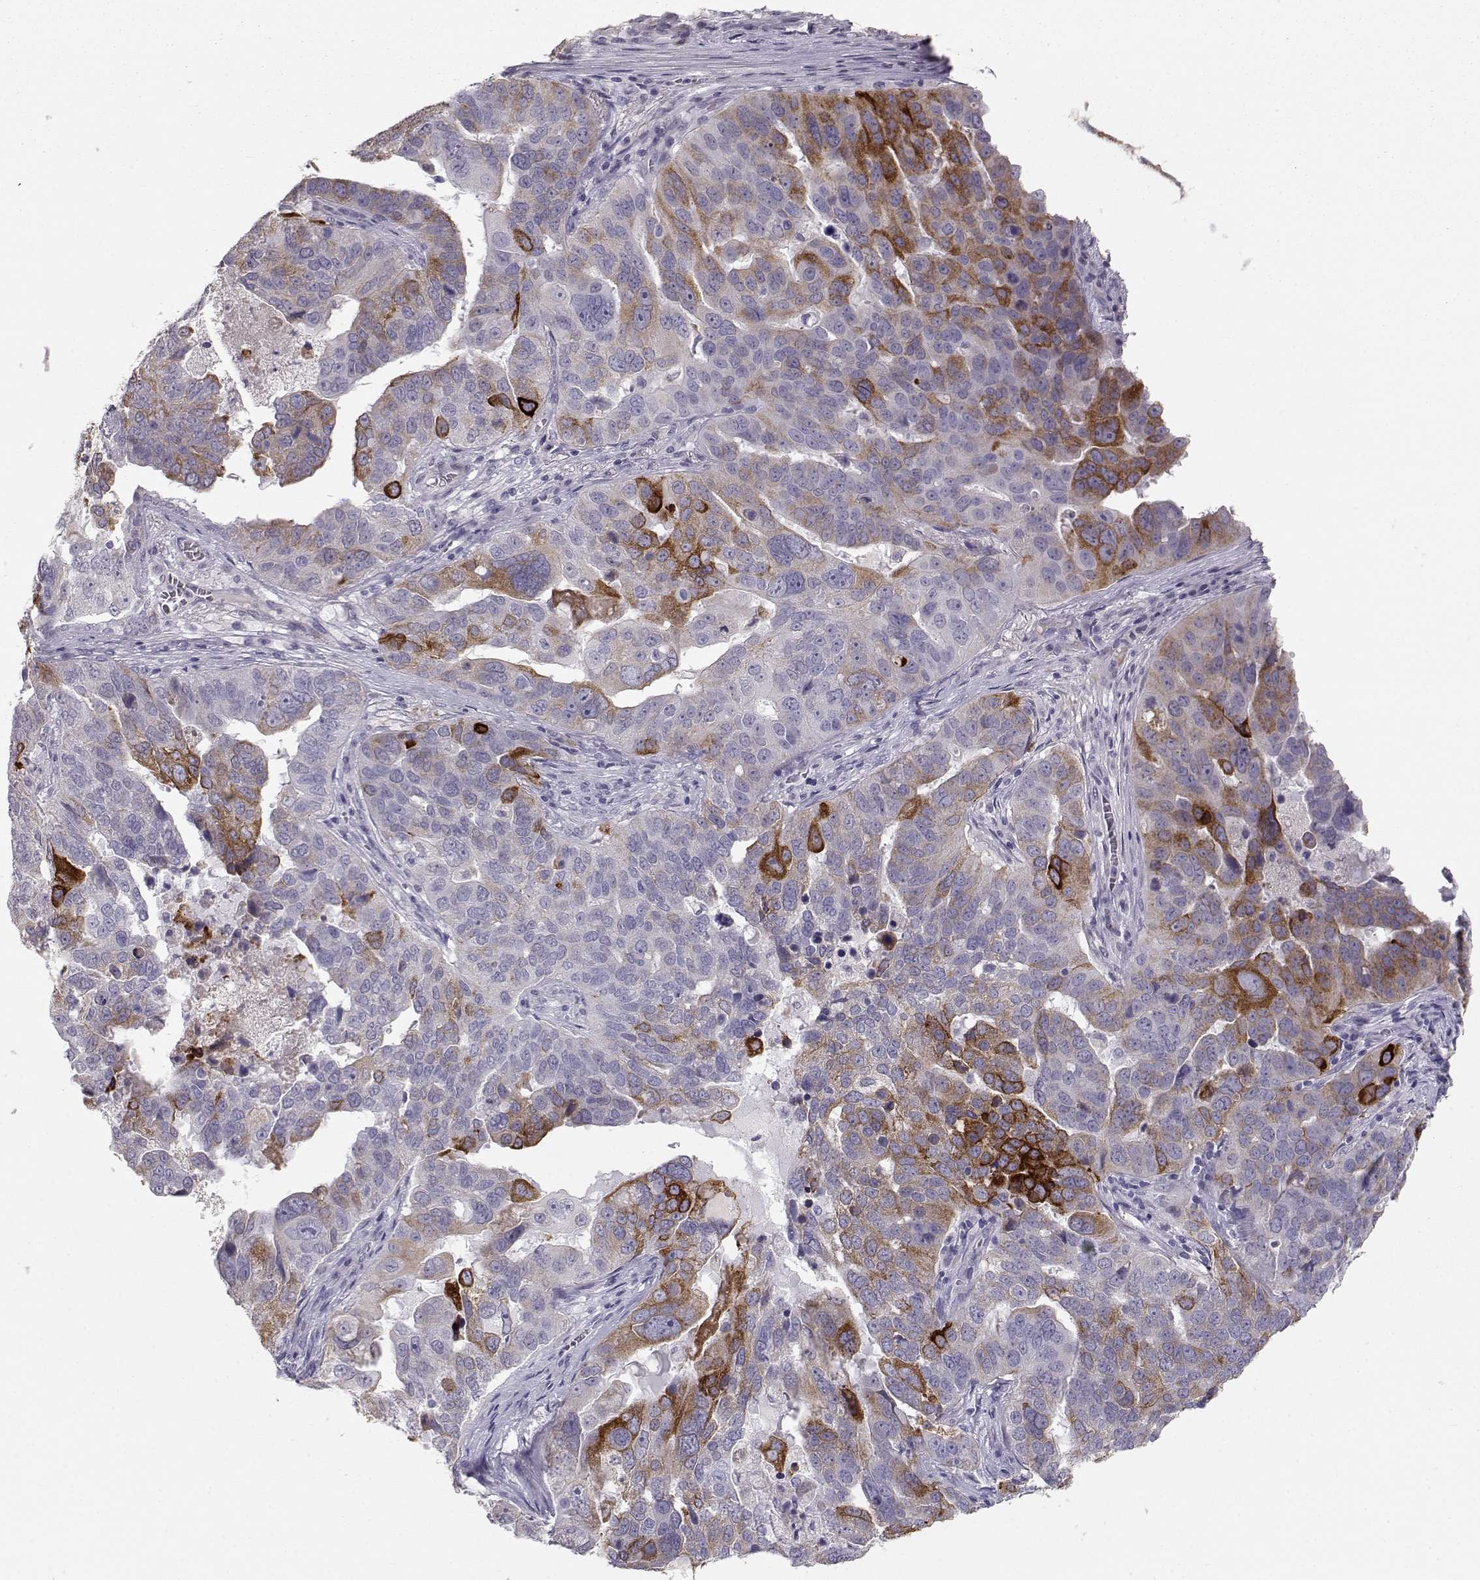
{"staining": {"intensity": "strong", "quantity": "<25%", "location": "cytoplasmic/membranous"}, "tissue": "ovarian cancer", "cell_type": "Tumor cells", "image_type": "cancer", "snomed": [{"axis": "morphology", "description": "Carcinoma, endometroid"}, {"axis": "topography", "description": "Soft tissue"}, {"axis": "topography", "description": "Ovary"}], "caption": "Immunohistochemical staining of human ovarian cancer (endometroid carcinoma) displays medium levels of strong cytoplasmic/membranous protein expression in about <25% of tumor cells. Immunohistochemistry stains the protein of interest in brown and the nuclei are stained blue.", "gene": "LAMB3", "patient": {"sex": "female", "age": 52}}